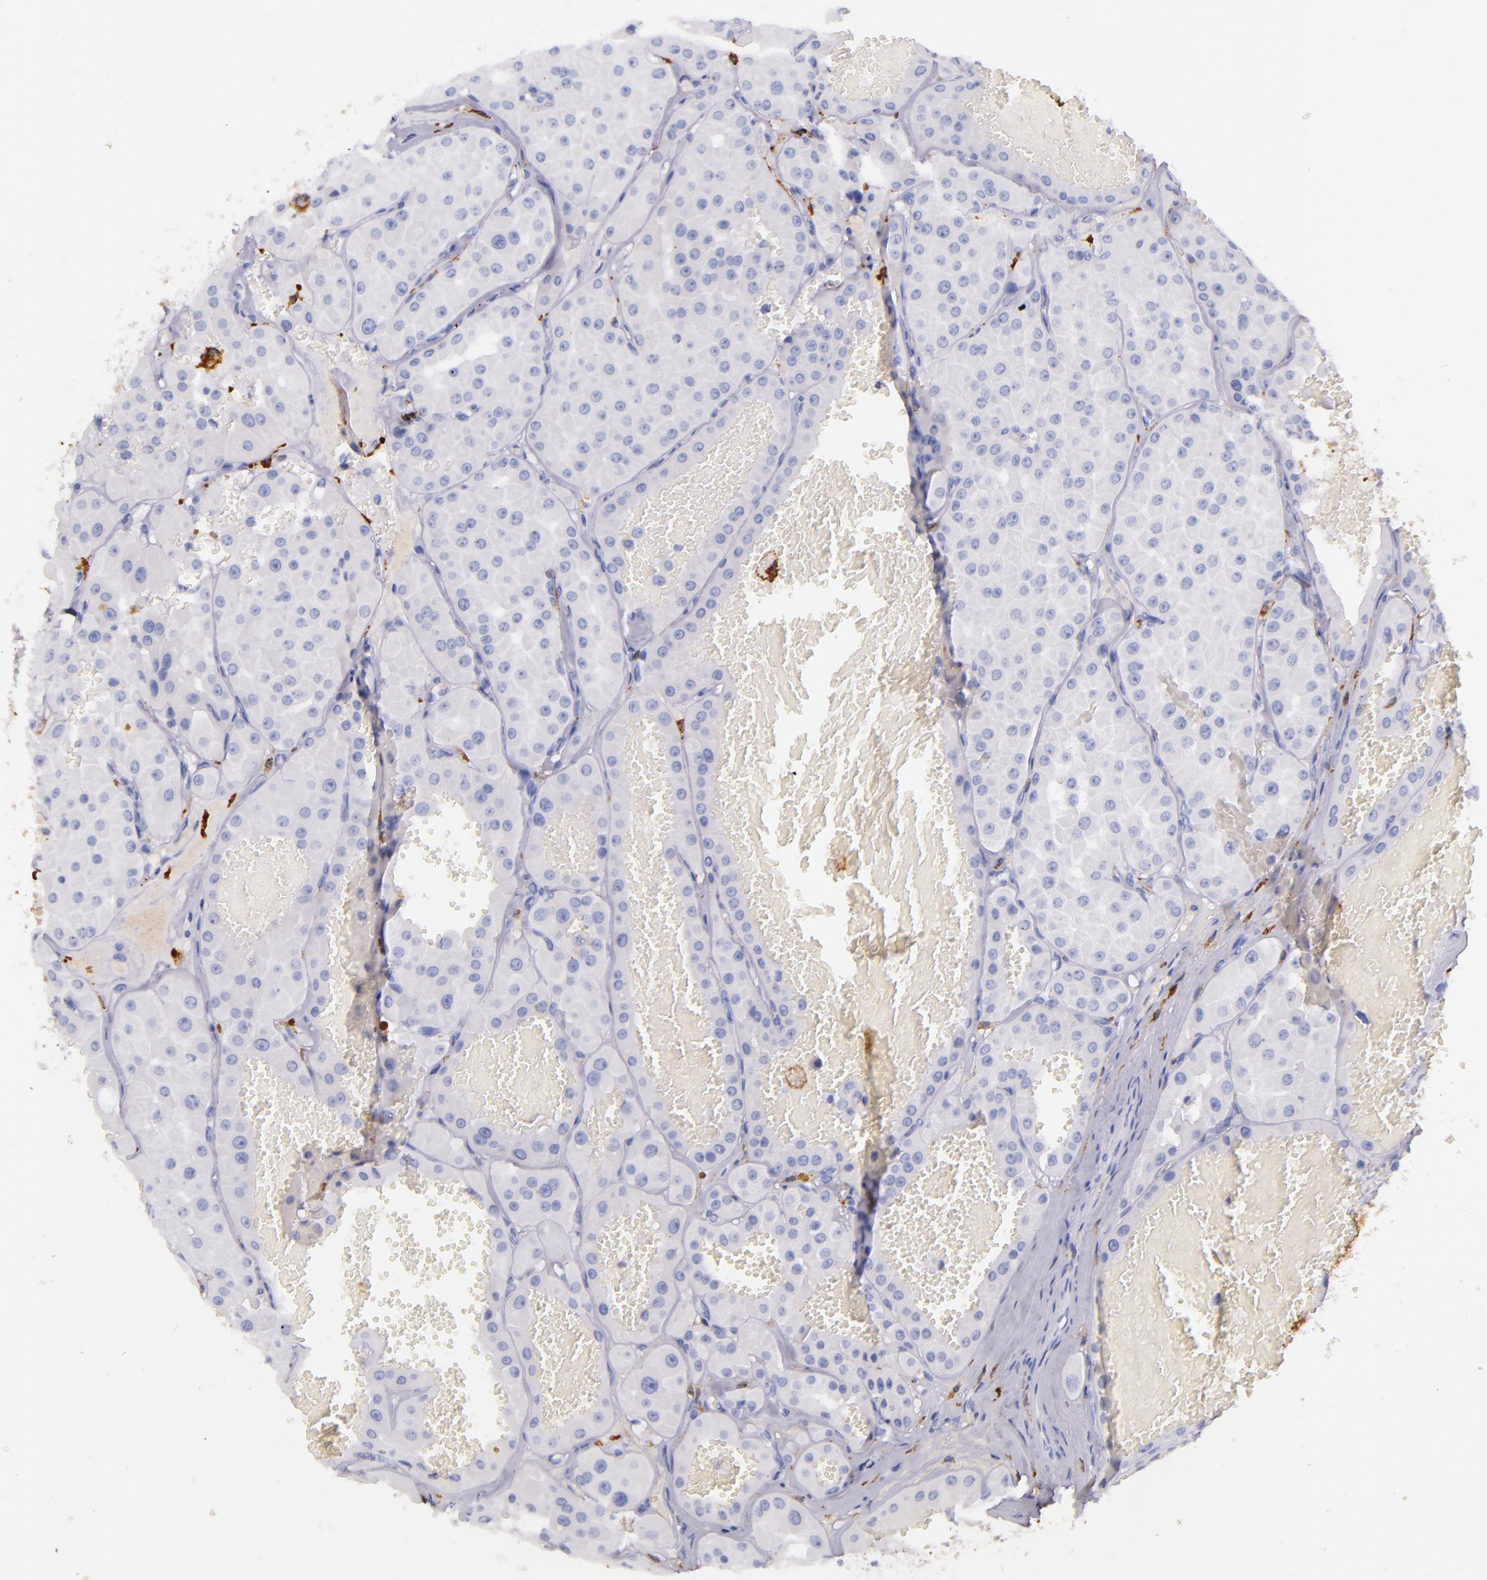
{"staining": {"intensity": "negative", "quantity": "none", "location": "none"}, "tissue": "renal cancer", "cell_type": "Tumor cells", "image_type": "cancer", "snomed": [{"axis": "morphology", "description": "Adenocarcinoma, uncertain malignant potential"}, {"axis": "topography", "description": "Kidney"}], "caption": "Tumor cells are negative for brown protein staining in renal cancer.", "gene": "CD163", "patient": {"sex": "male", "age": 63}}